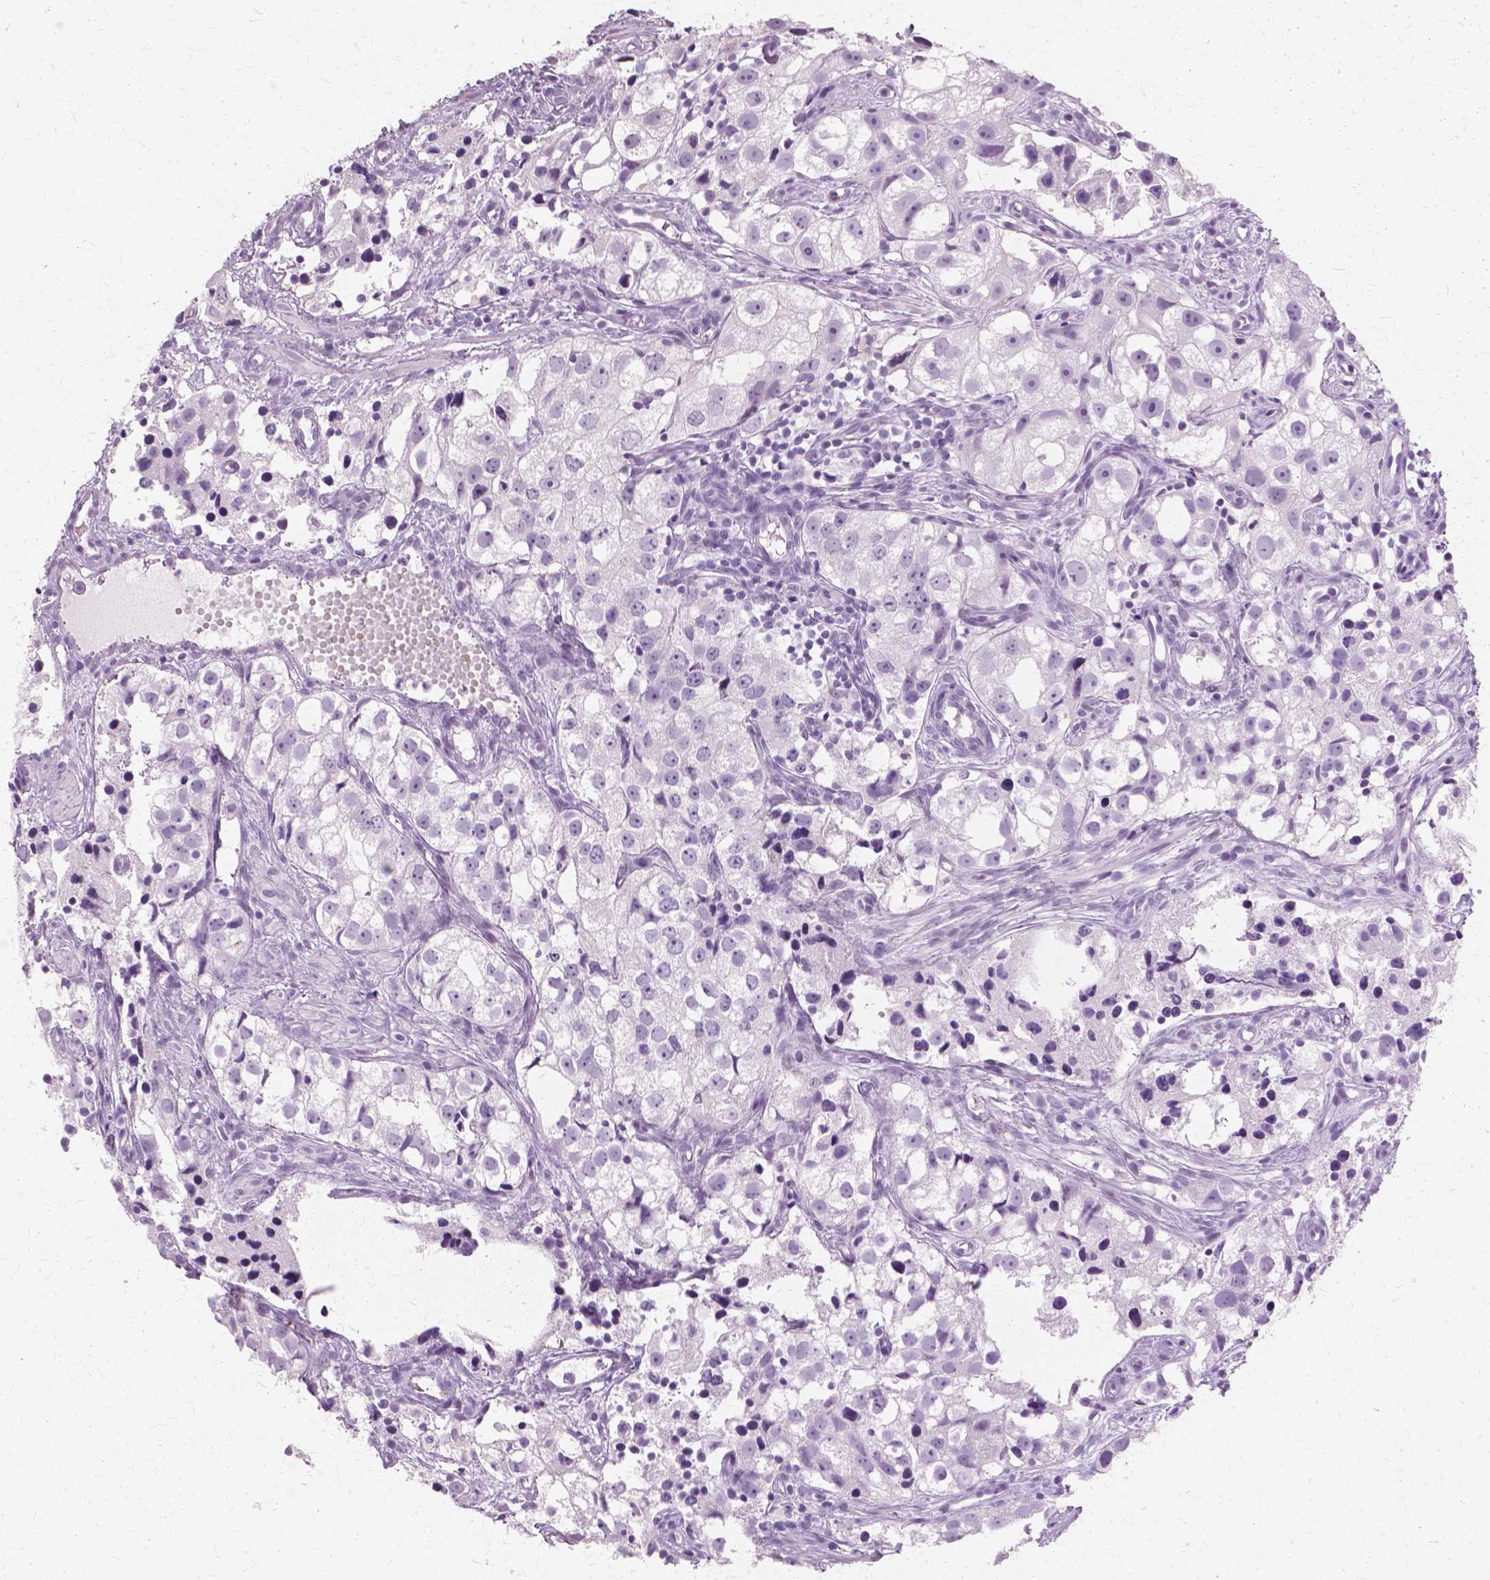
{"staining": {"intensity": "negative", "quantity": "none", "location": "none"}, "tissue": "prostate cancer", "cell_type": "Tumor cells", "image_type": "cancer", "snomed": [{"axis": "morphology", "description": "Adenocarcinoma, High grade"}, {"axis": "topography", "description": "Prostate"}], "caption": "High-grade adenocarcinoma (prostate) stained for a protein using immunohistochemistry shows no positivity tumor cells.", "gene": "SFTPD", "patient": {"sex": "male", "age": 68}}